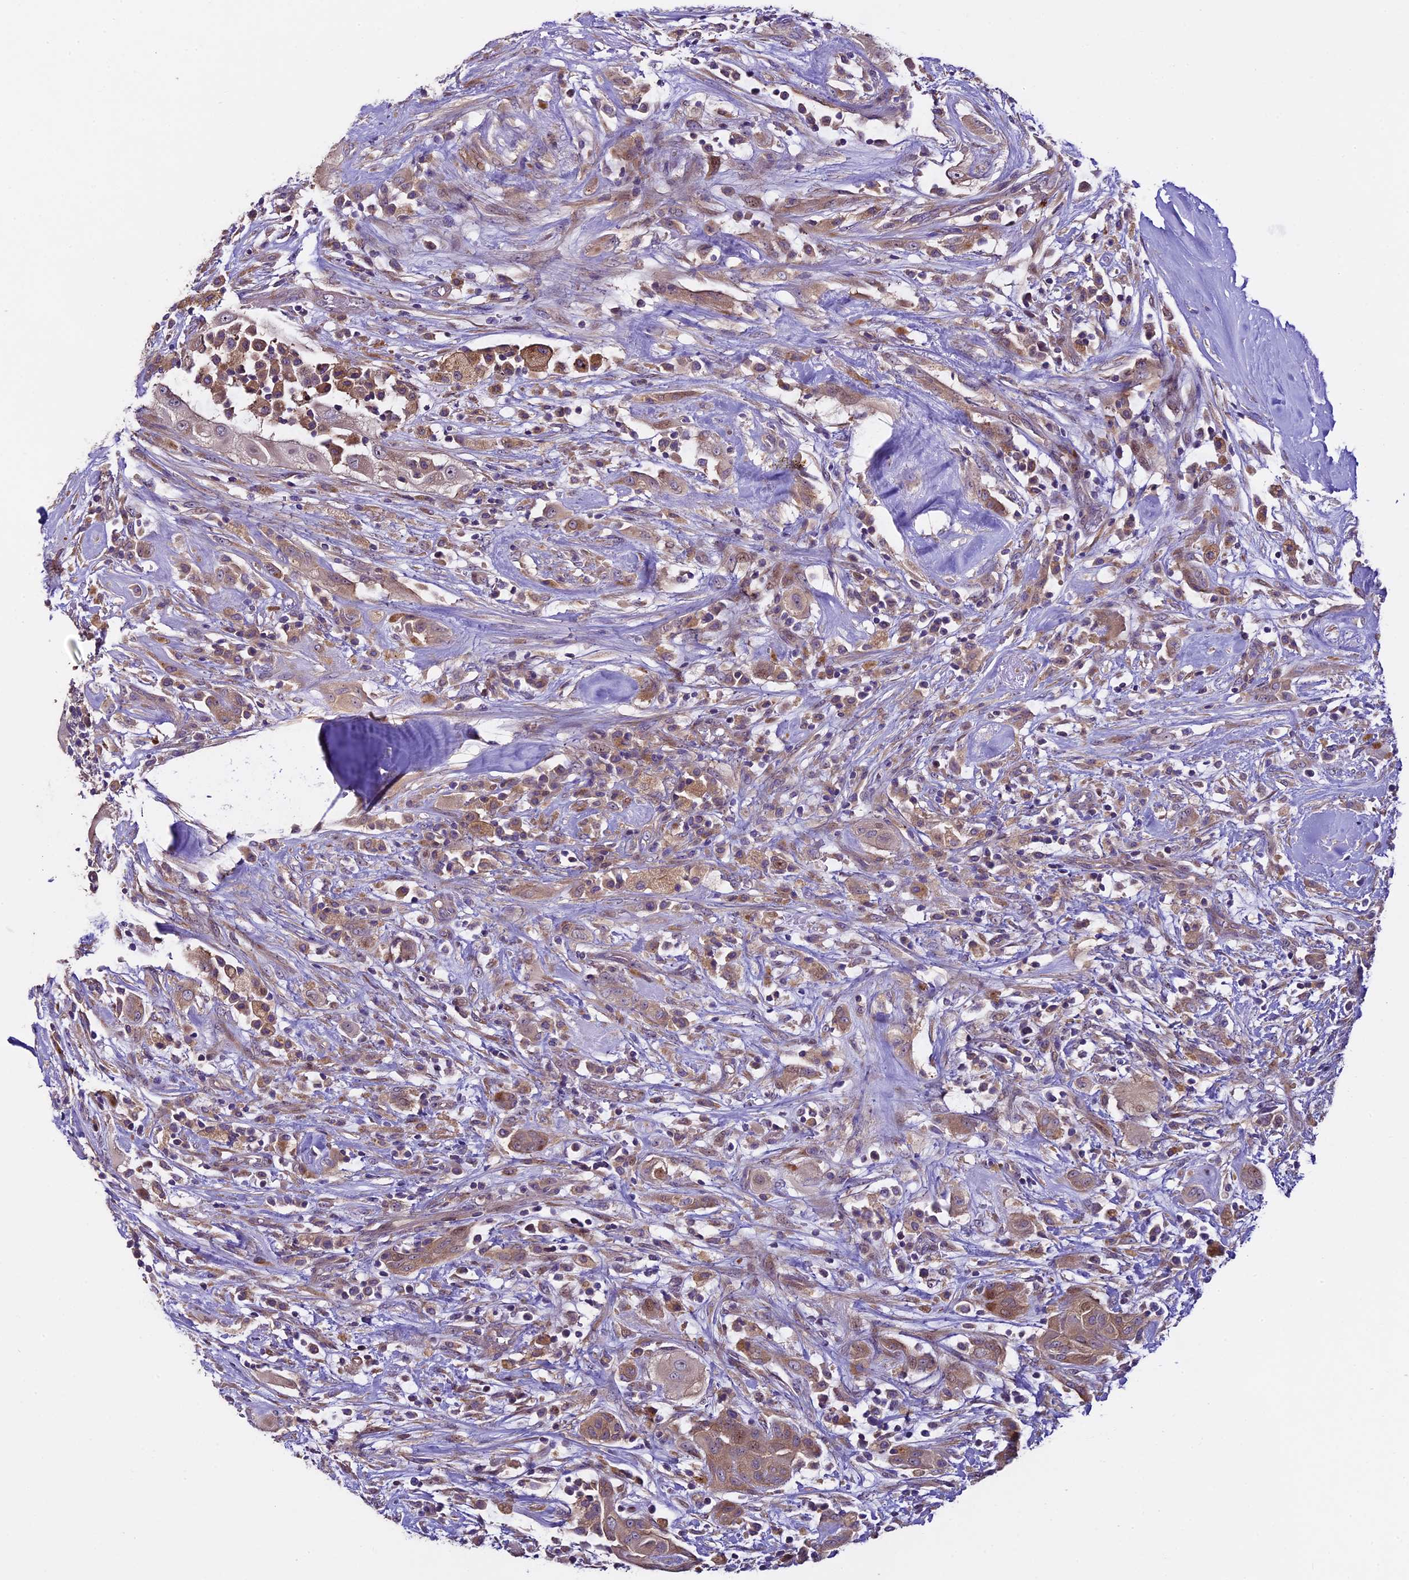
{"staining": {"intensity": "moderate", "quantity": ">75%", "location": "cytoplasmic/membranous"}, "tissue": "thyroid cancer", "cell_type": "Tumor cells", "image_type": "cancer", "snomed": [{"axis": "morphology", "description": "Papillary adenocarcinoma, NOS"}, {"axis": "topography", "description": "Thyroid gland"}], "caption": "Immunohistochemistry photomicrograph of papillary adenocarcinoma (thyroid) stained for a protein (brown), which reveals medium levels of moderate cytoplasmic/membranous positivity in about >75% of tumor cells.", "gene": "SPIRE1", "patient": {"sex": "female", "age": 59}}